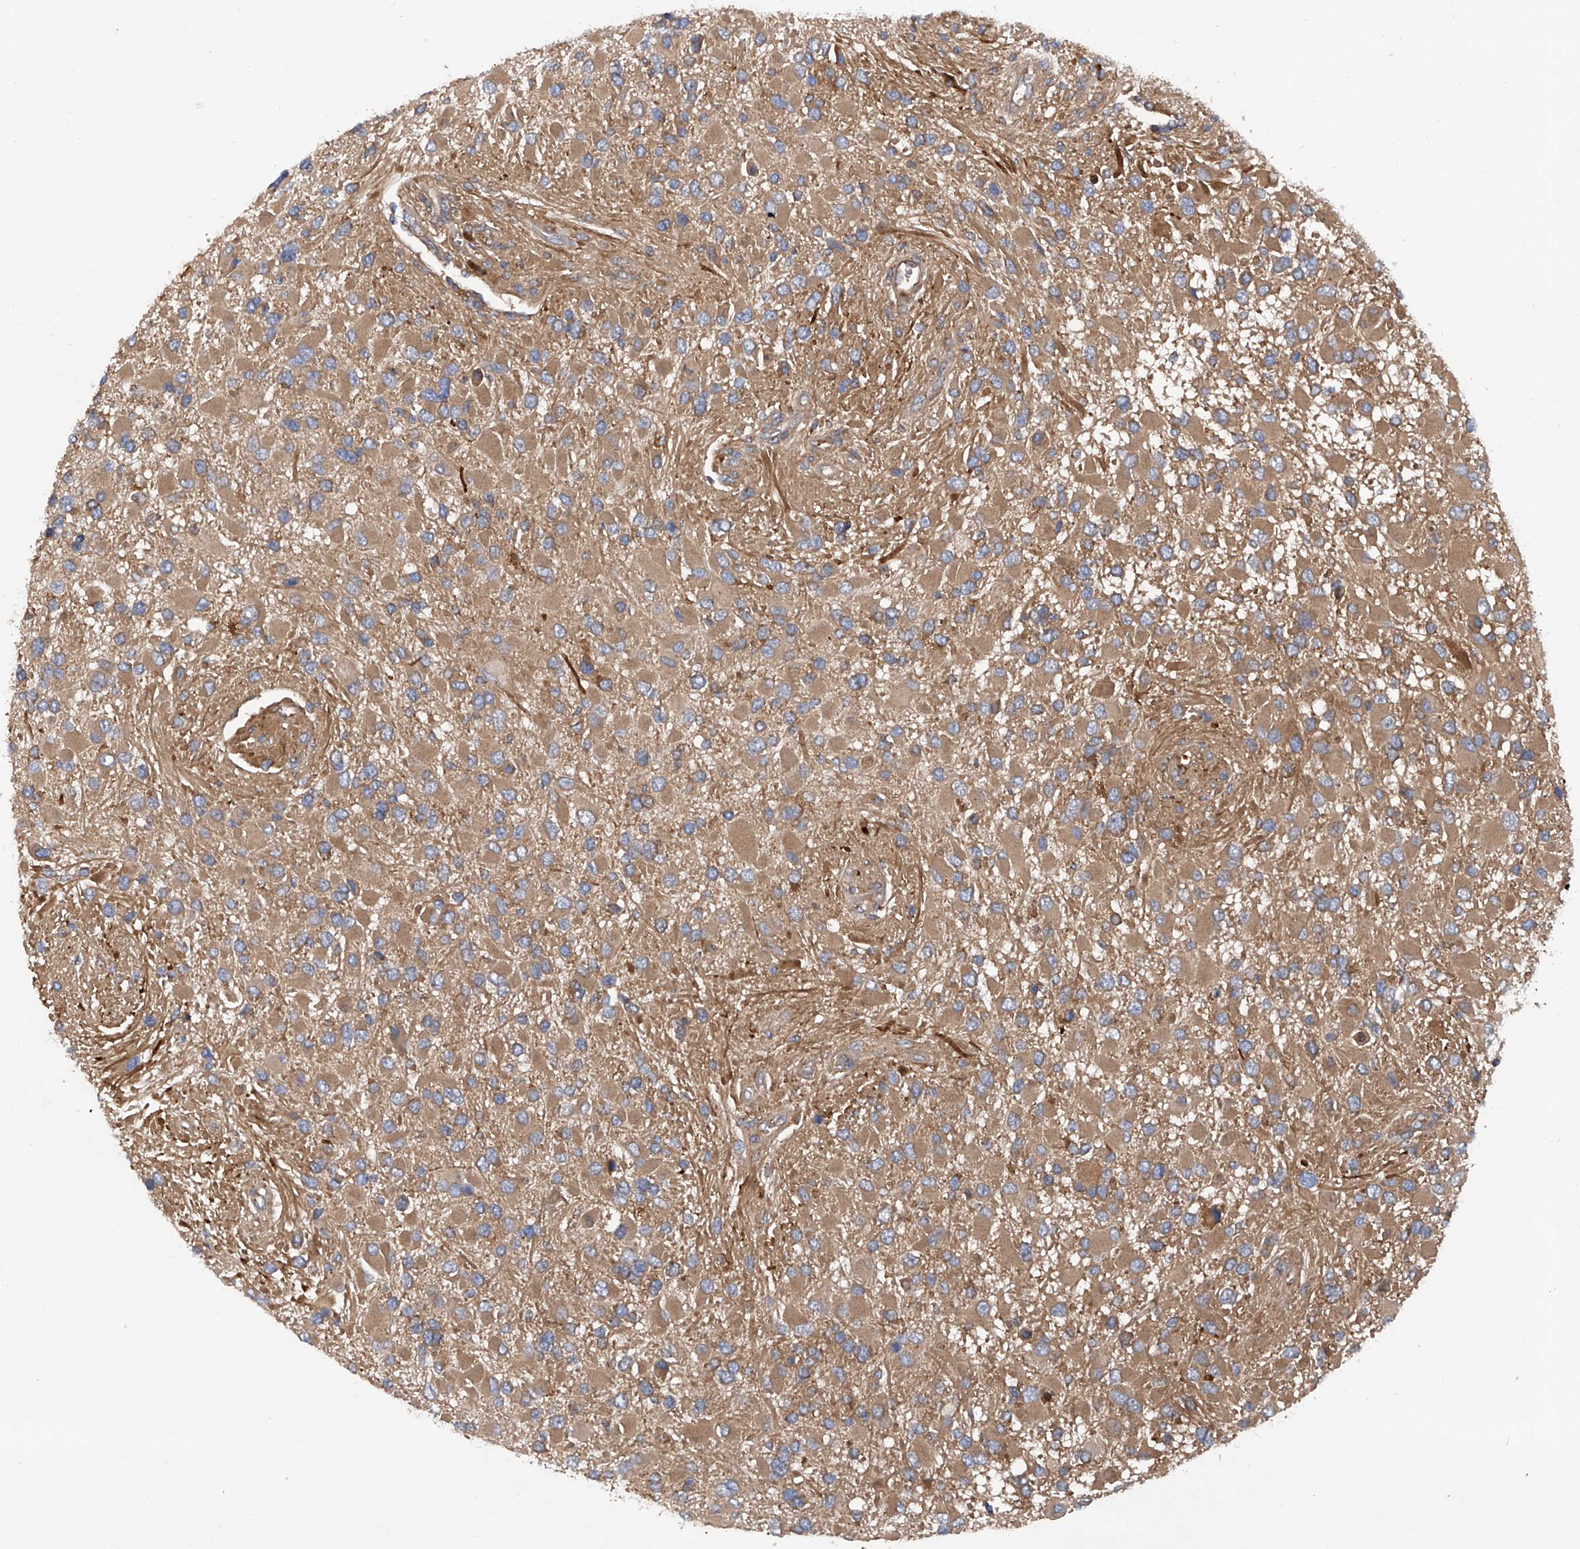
{"staining": {"intensity": "moderate", "quantity": ">75%", "location": "cytoplasmic/membranous"}, "tissue": "glioma", "cell_type": "Tumor cells", "image_type": "cancer", "snomed": [{"axis": "morphology", "description": "Glioma, malignant, High grade"}, {"axis": "topography", "description": "Brain"}], "caption": "Immunohistochemistry (IHC) of human high-grade glioma (malignant) demonstrates medium levels of moderate cytoplasmic/membranous staining in about >75% of tumor cells.", "gene": "ASCC3", "patient": {"sex": "male", "age": 53}}